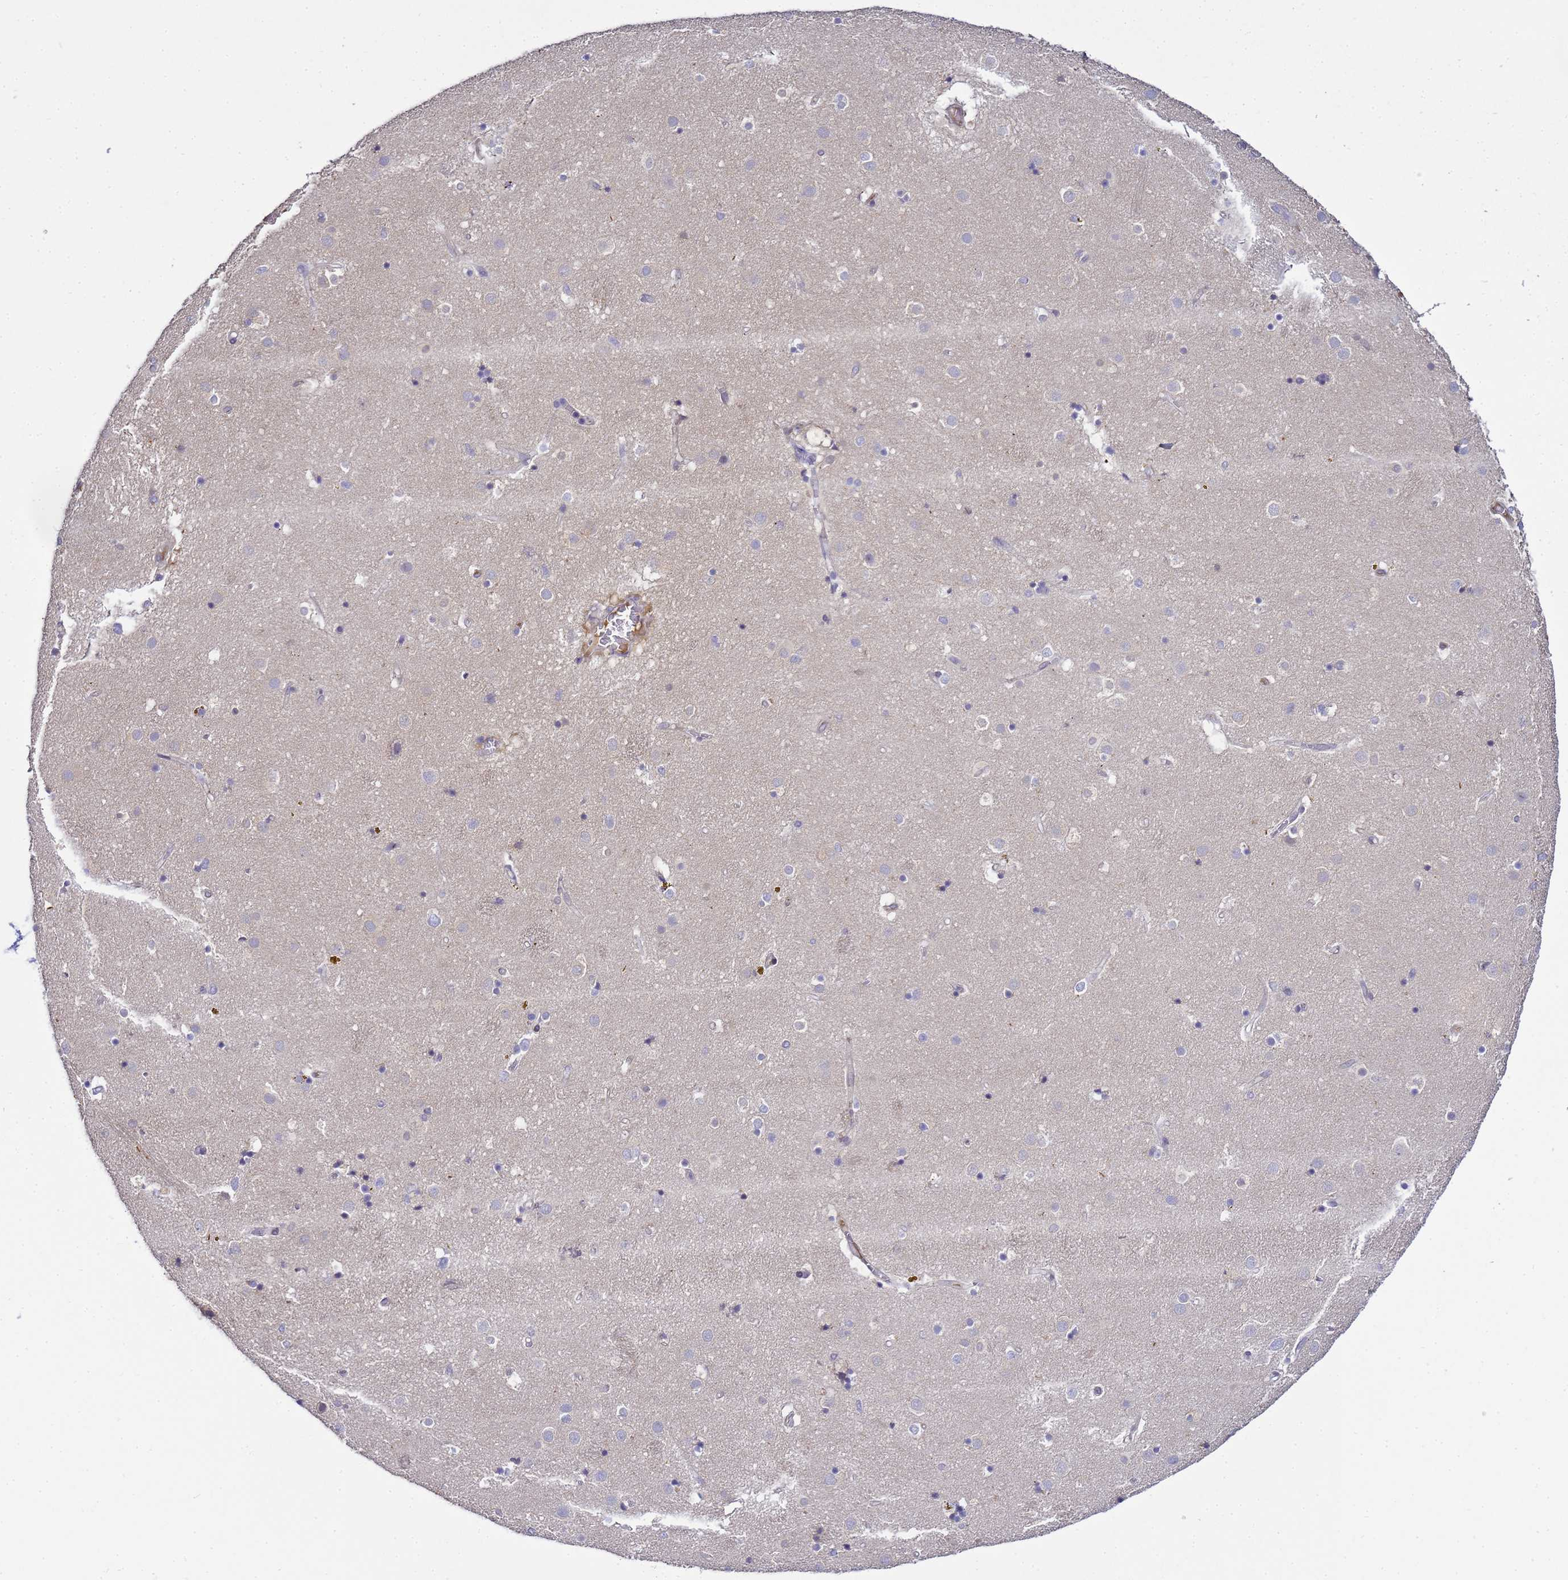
{"staining": {"intensity": "negative", "quantity": "none", "location": "none"}, "tissue": "caudate", "cell_type": "Glial cells", "image_type": "normal", "snomed": [{"axis": "morphology", "description": "Normal tissue, NOS"}, {"axis": "topography", "description": "Lateral ventricle wall"}], "caption": "This image is of unremarkable caudate stained with IHC to label a protein in brown with the nuclei are counter-stained blue. There is no expression in glial cells. (DAB (3,3'-diaminobenzidine) IHC with hematoxylin counter stain).", "gene": "TBCD", "patient": {"sex": "male", "age": 70}}